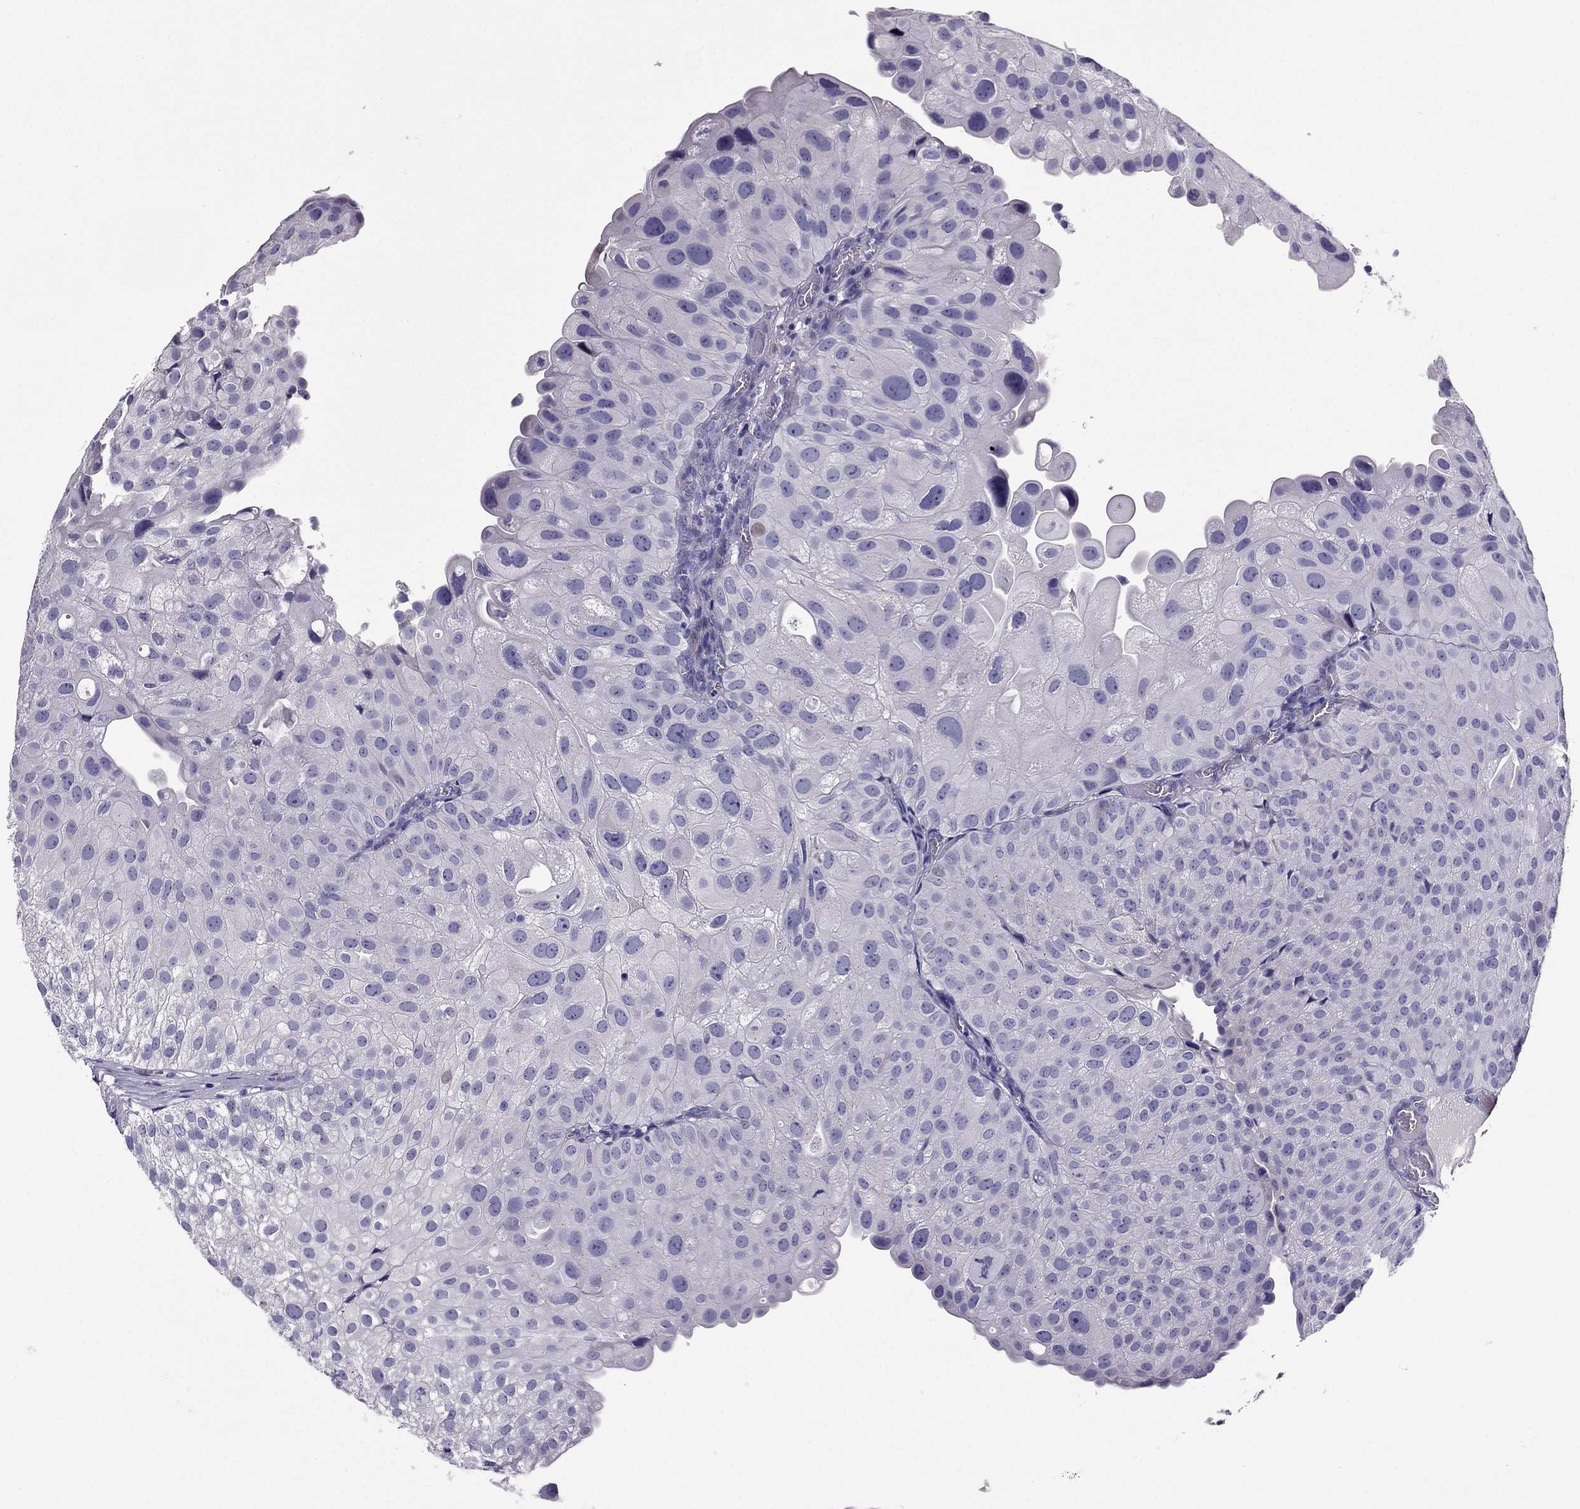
{"staining": {"intensity": "negative", "quantity": "none", "location": "none"}, "tissue": "urothelial cancer", "cell_type": "Tumor cells", "image_type": "cancer", "snomed": [{"axis": "morphology", "description": "Urothelial carcinoma, Low grade"}, {"axis": "topography", "description": "Urinary bladder"}], "caption": "Low-grade urothelial carcinoma stained for a protein using immunohistochemistry (IHC) demonstrates no expression tumor cells.", "gene": "MYBPH", "patient": {"sex": "female", "age": 78}}